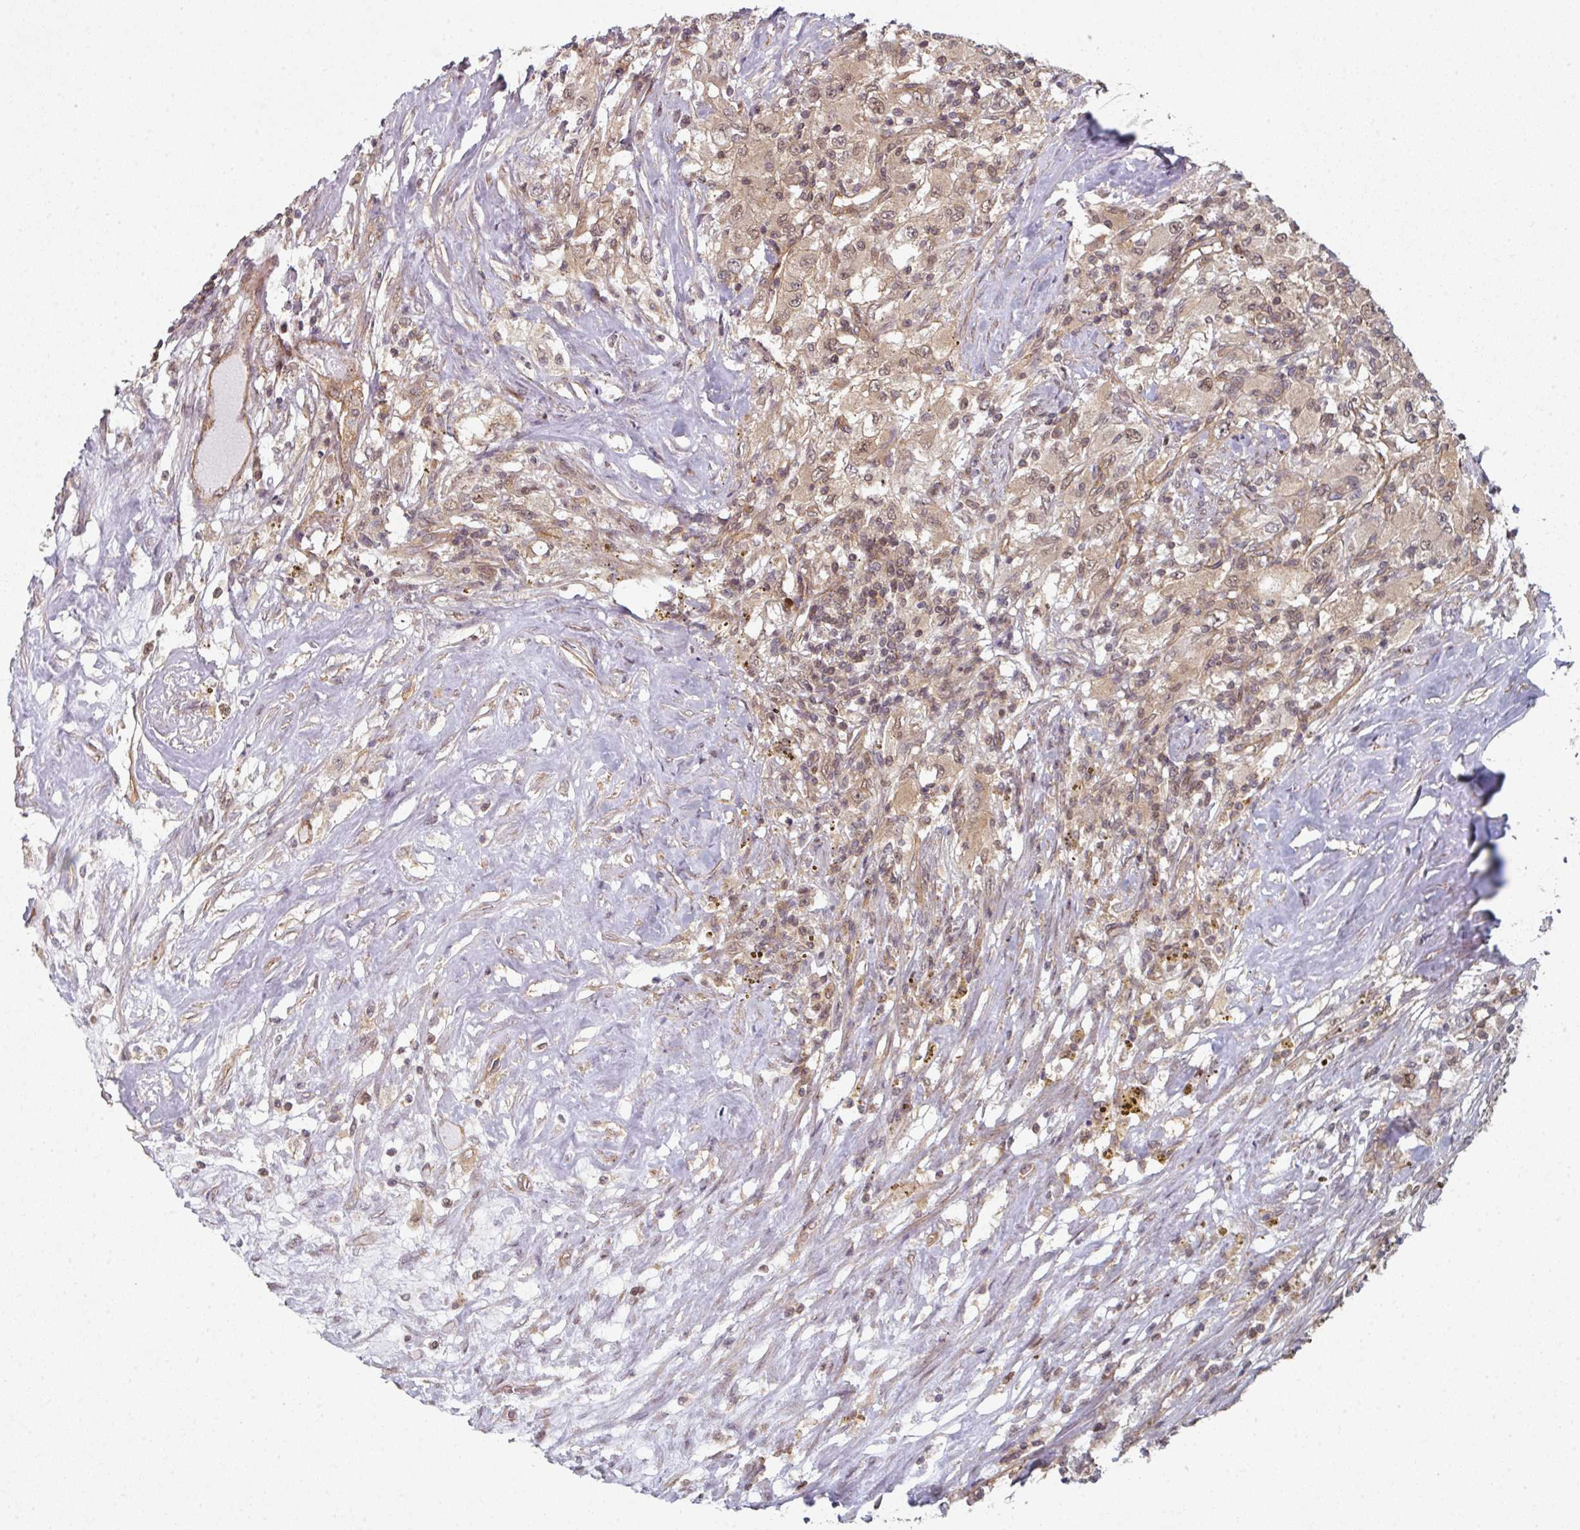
{"staining": {"intensity": "moderate", "quantity": ">75%", "location": "cytoplasmic/membranous,nuclear"}, "tissue": "renal cancer", "cell_type": "Tumor cells", "image_type": "cancer", "snomed": [{"axis": "morphology", "description": "Adenocarcinoma, NOS"}, {"axis": "topography", "description": "Kidney"}], "caption": "Human renal cancer (adenocarcinoma) stained for a protein (brown) demonstrates moderate cytoplasmic/membranous and nuclear positive expression in about >75% of tumor cells.", "gene": "PSME3IP1", "patient": {"sex": "female", "age": 67}}